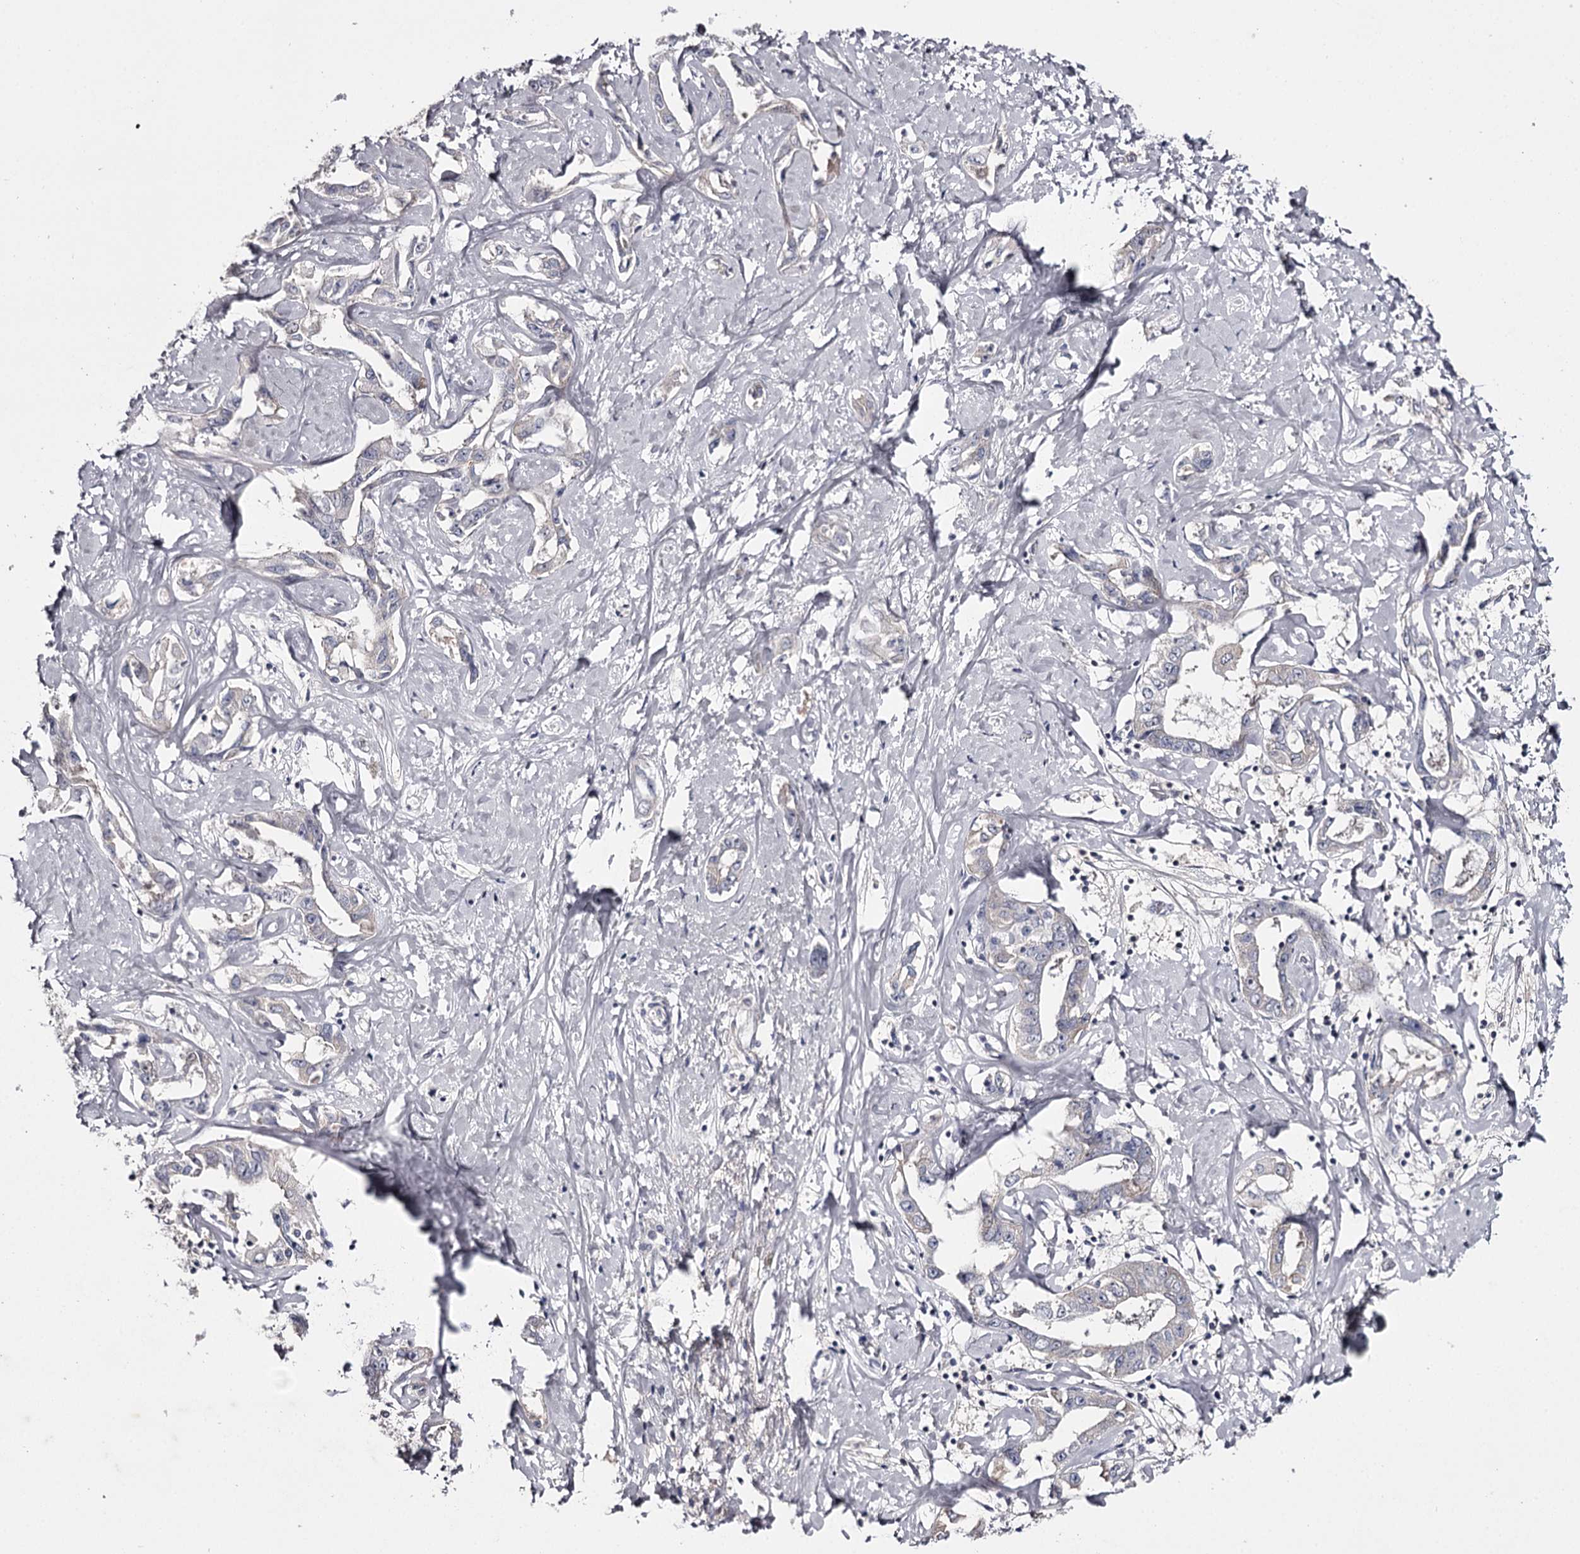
{"staining": {"intensity": "negative", "quantity": "none", "location": "none"}, "tissue": "liver cancer", "cell_type": "Tumor cells", "image_type": "cancer", "snomed": [{"axis": "morphology", "description": "Cholangiocarcinoma"}, {"axis": "topography", "description": "Liver"}], "caption": "Immunohistochemical staining of human liver cancer displays no significant expression in tumor cells.", "gene": "FDXACB1", "patient": {"sex": "male", "age": 59}}